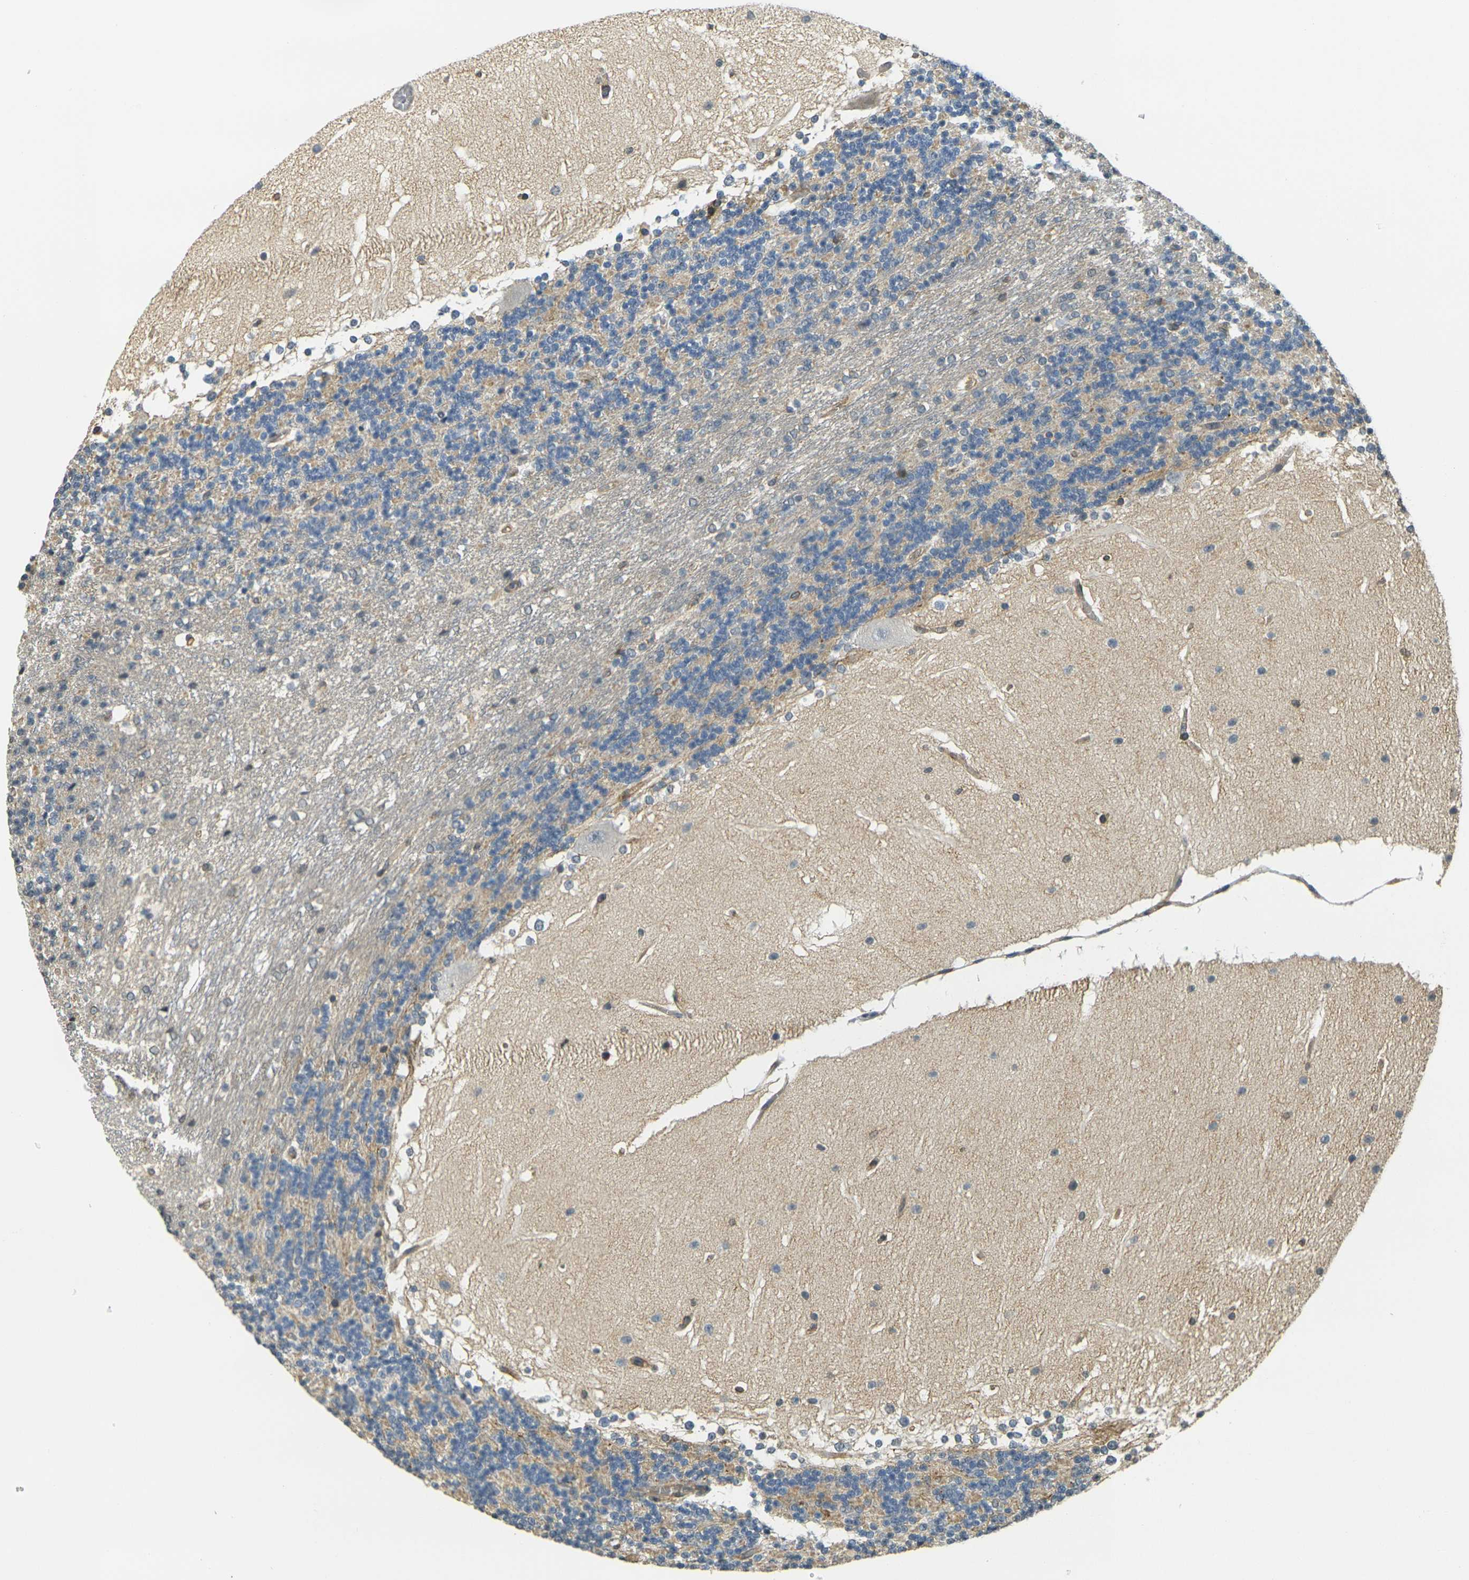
{"staining": {"intensity": "weak", "quantity": ">75%", "location": "cytoplasmic/membranous"}, "tissue": "cerebellum", "cell_type": "Cells in granular layer", "image_type": "normal", "snomed": [{"axis": "morphology", "description": "Normal tissue, NOS"}, {"axis": "topography", "description": "Cerebellum"}], "caption": "Immunohistochemical staining of benign cerebellum displays >75% levels of weak cytoplasmic/membranous protein staining in about >75% of cells in granular layer. The protein is shown in brown color, while the nuclei are stained blue.", "gene": "CAST", "patient": {"sex": "female", "age": 19}}